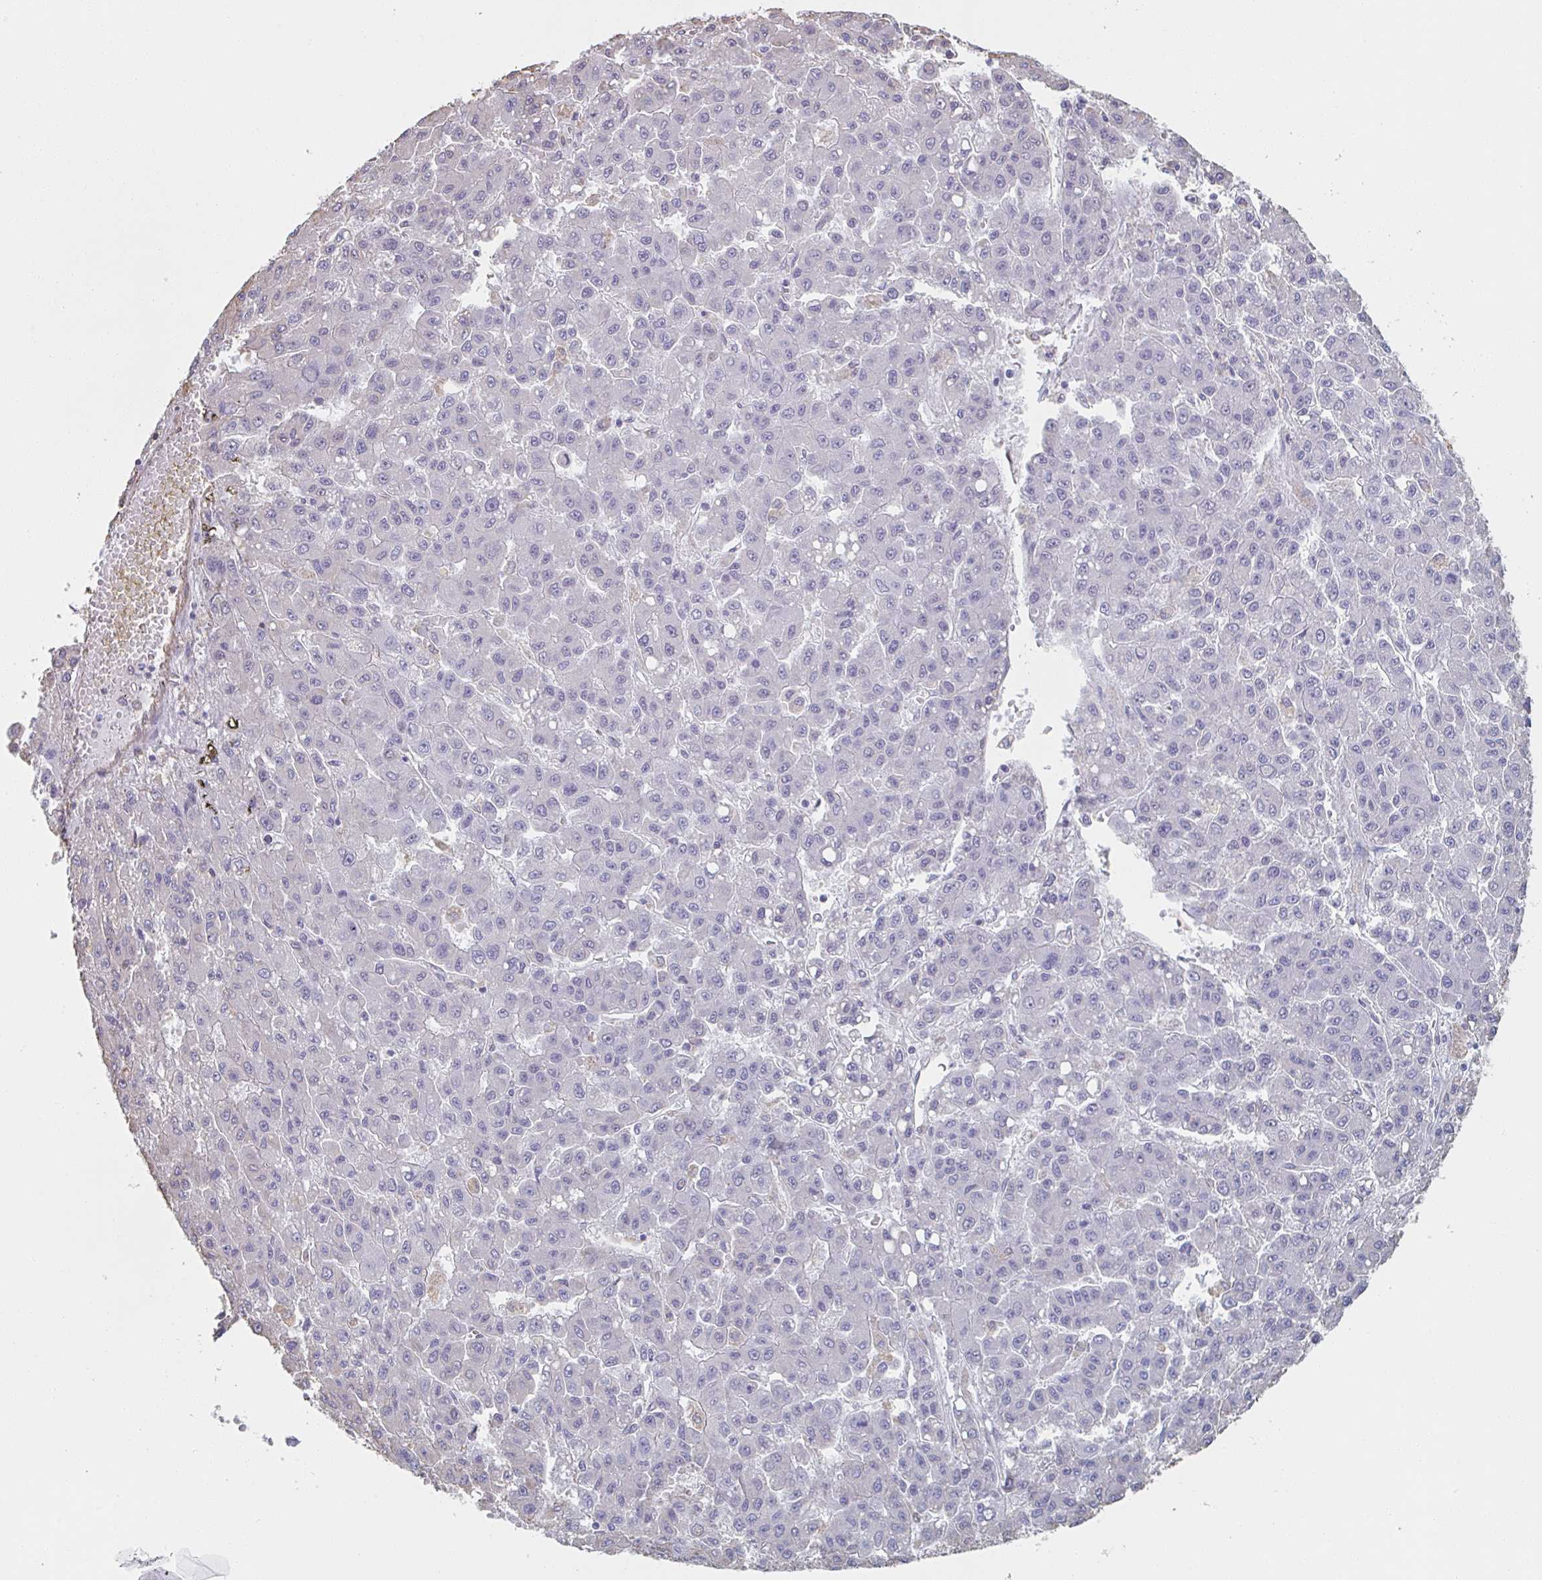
{"staining": {"intensity": "negative", "quantity": "none", "location": "none"}, "tissue": "liver cancer", "cell_type": "Tumor cells", "image_type": "cancer", "snomed": [{"axis": "morphology", "description": "Carcinoma, Hepatocellular, NOS"}, {"axis": "topography", "description": "Liver"}], "caption": "Liver cancer (hepatocellular carcinoma) stained for a protein using immunohistochemistry demonstrates no expression tumor cells.", "gene": "RAB5IF", "patient": {"sex": "male", "age": 70}}